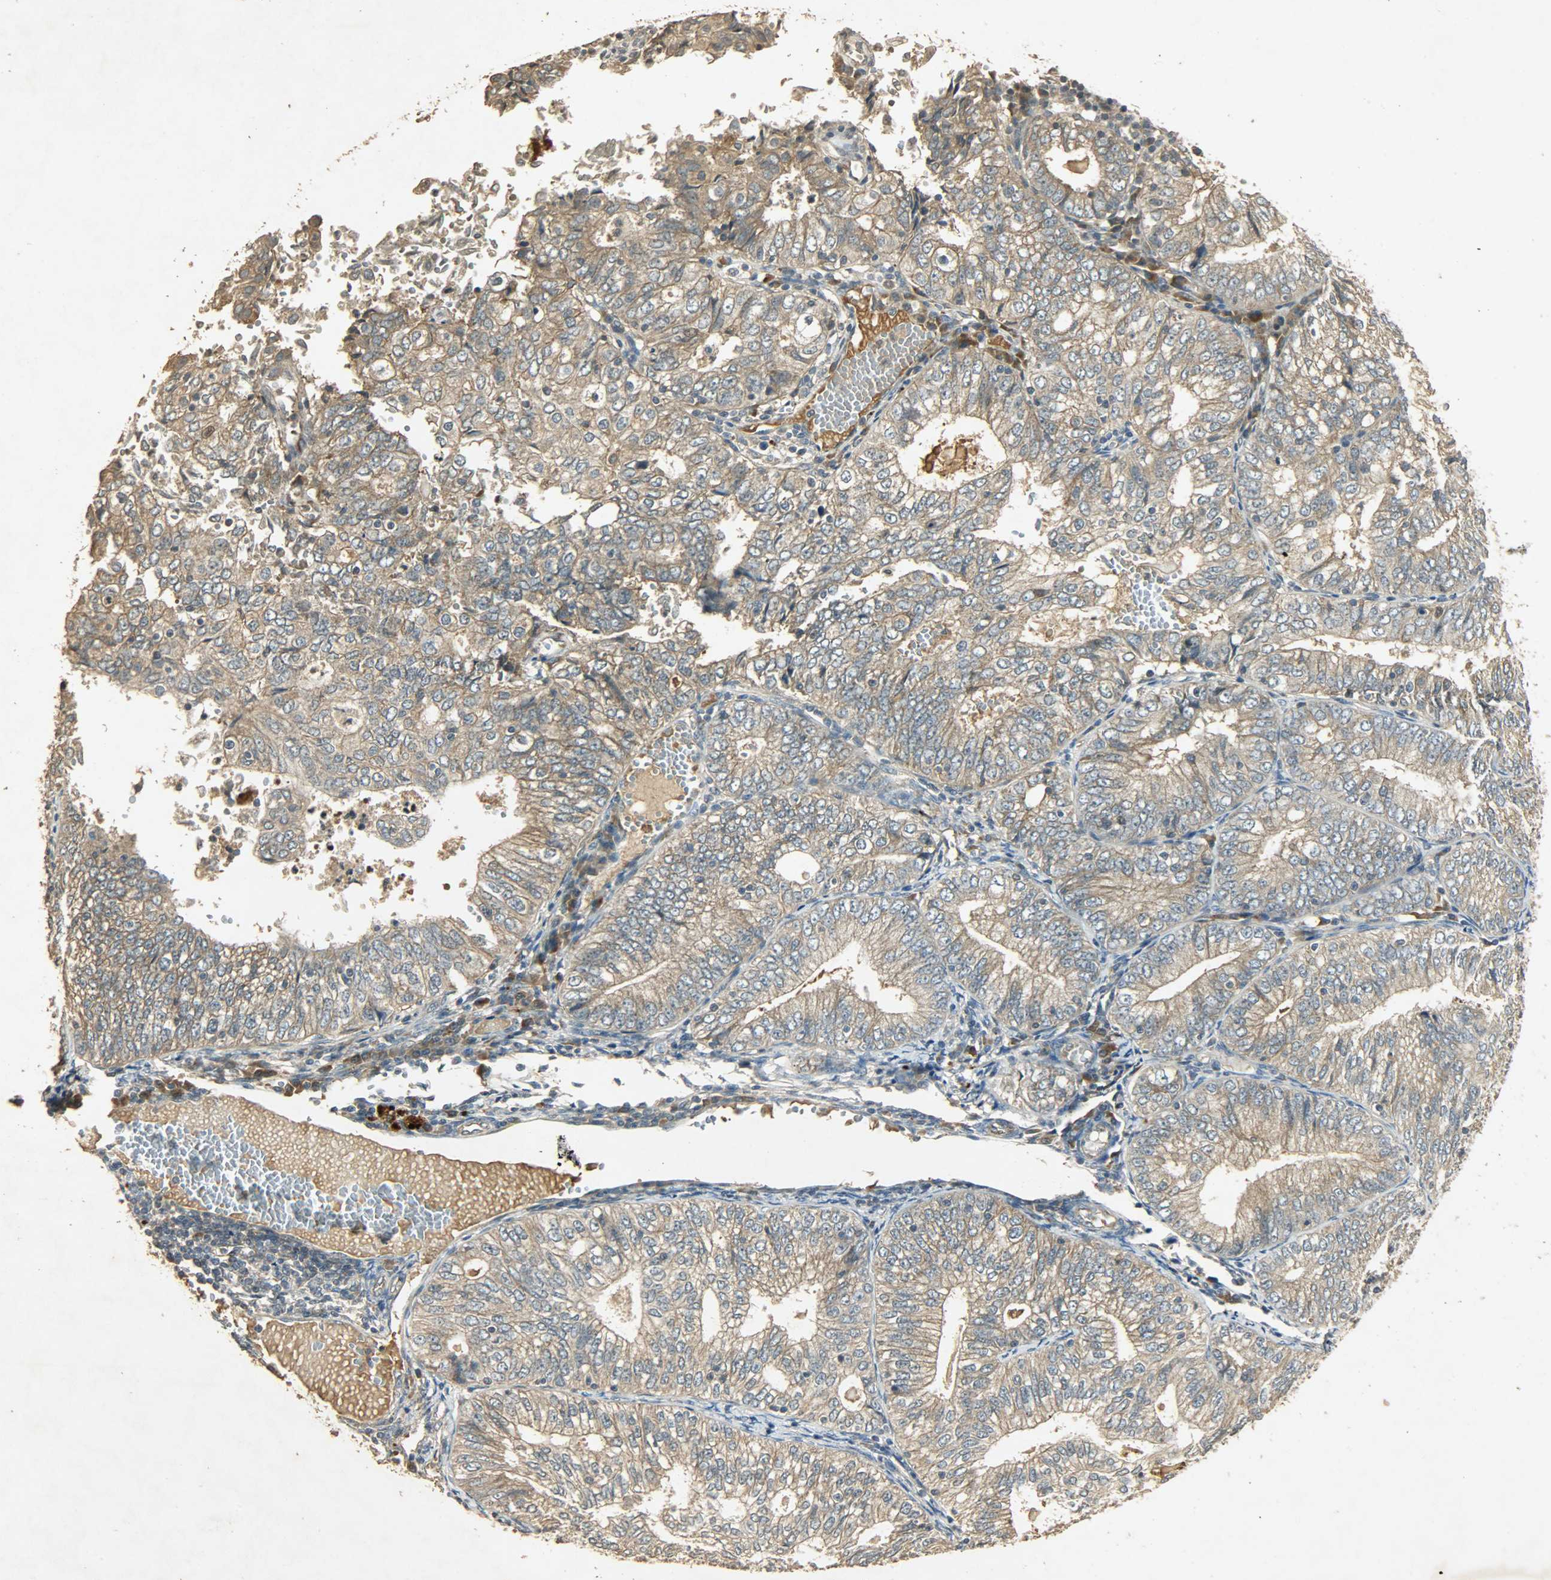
{"staining": {"intensity": "weak", "quantity": ">75%", "location": "cytoplasmic/membranous"}, "tissue": "endometrial cancer", "cell_type": "Tumor cells", "image_type": "cancer", "snomed": [{"axis": "morphology", "description": "Adenocarcinoma, NOS"}, {"axis": "topography", "description": "Endometrium"}], "caption": "A brown stain highlights weak cytoplasmic/membranous staining of a protein in endometrial adenocarcinoma tumor cells.", "gene": "ATP2B1", "patient": {"sex": "female", "age": 69}}